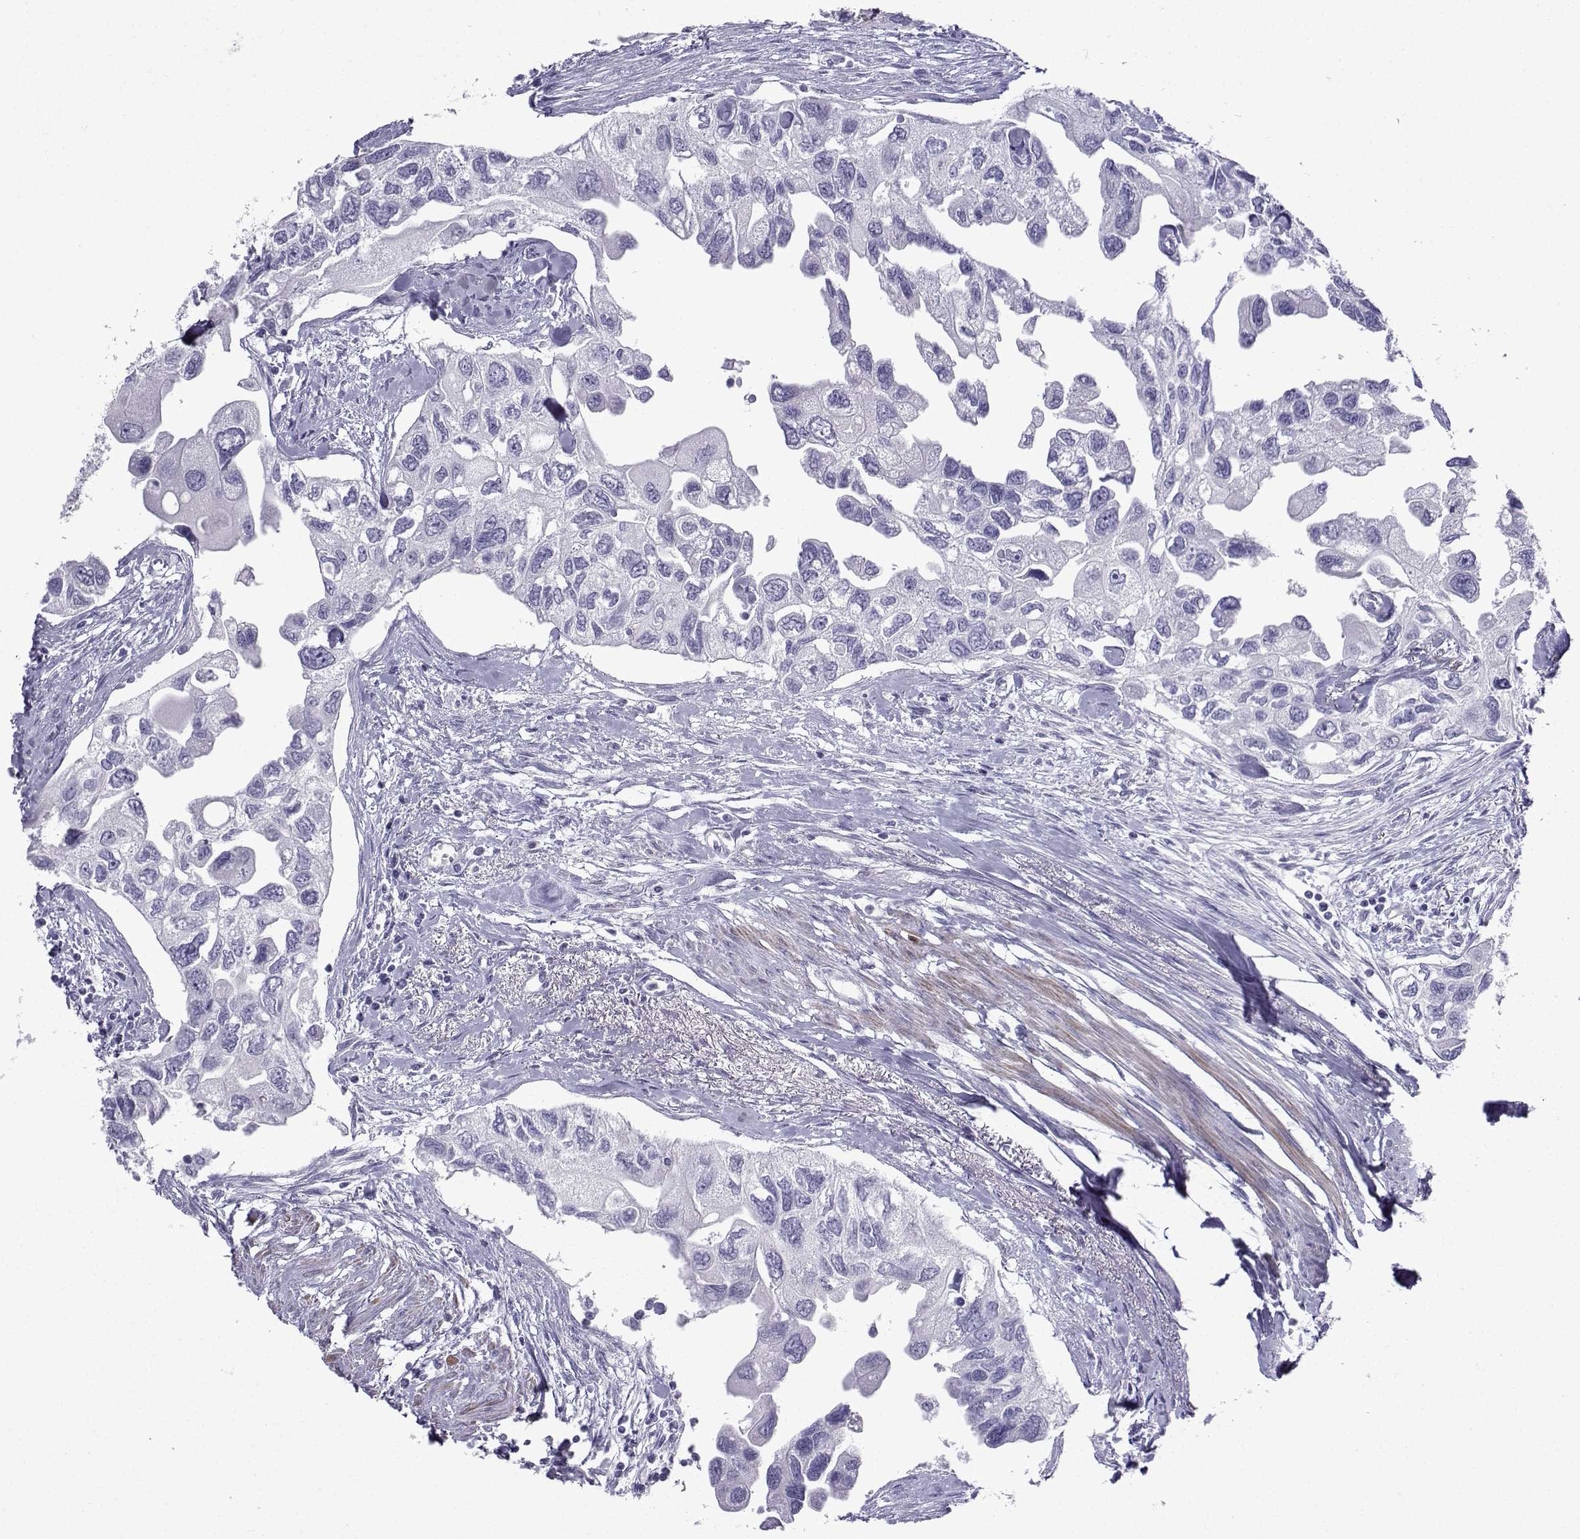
{"staining": {"intensity": "negative", "quantity": "none", "location": "none"}, "tissue": "urothelial cancer", "cell_type": "Tumor cells", "image_type": "cancer", "snomed": [{"axis": "morphology", "description": "Urothelial carcinoma, High grade"}, {"axis": "topography", "description": "Urinary bladder"}], "caption": "This is a image of IHC staining of high-grade urothelial carcinoma, which shows no expression in tumor cells. (Brightfield microscopy of DAB (3,3'-diaminobenzidine) immunohistochemistry at high magnification).", "gene": "KCNF1", "patient": {"sex": "male", "age": 59}}